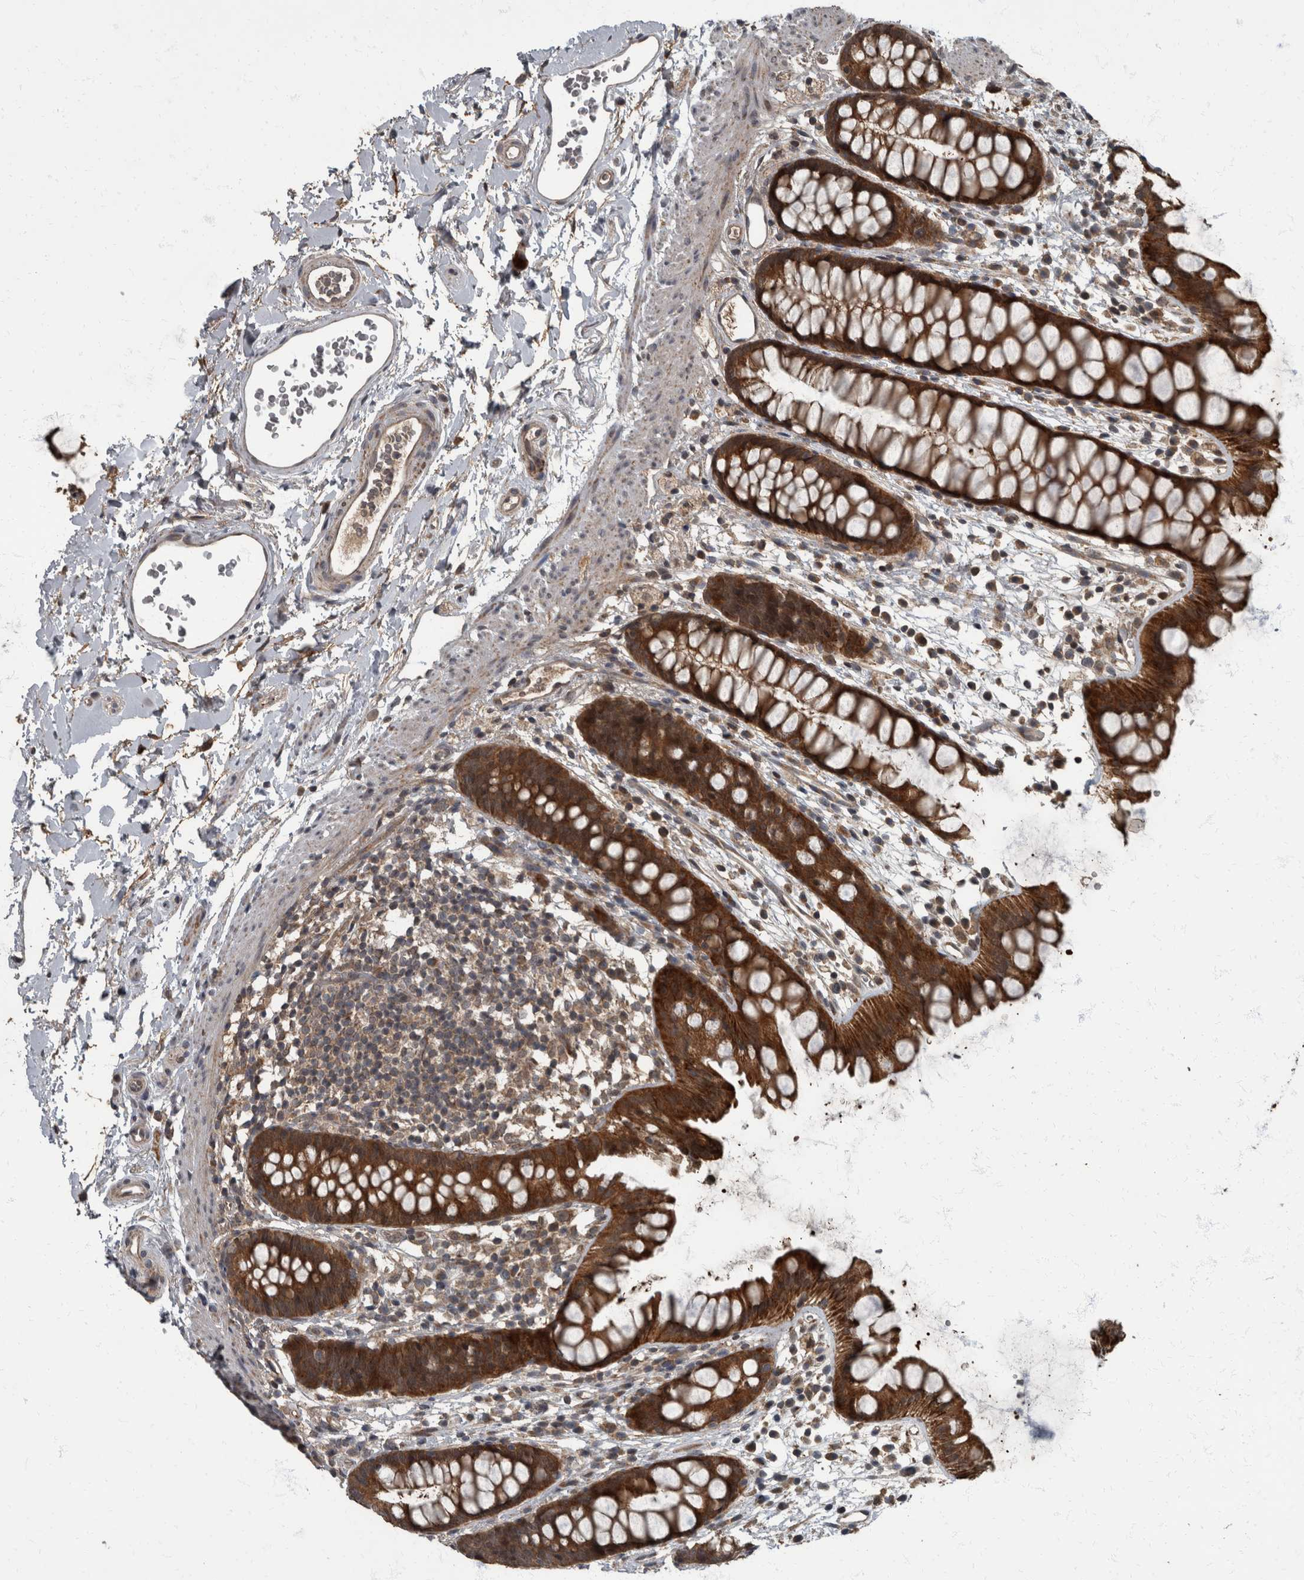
{"staining": {"intensity": "strong", "quantity": ">75%", "location": "cytoplasmic/membranous"}, "tissue": "rectum", "cell_type": "Glandular cells", "image_type": "normal", "snomed": [{"axis": "morphology", "description": "Normal tissue, NOS"}, {"axis": "topography", "description": "Rectum"}], "caption": "This micrograph displays unremarkable rectum stained with IHC to label a protein in brown. The cytoplasmic/membranous of glandular cells show strong positivity for the protein. Nuclei are counter-stained blue.", "gene": "RABGGTB", "patient": {"sex": "female", "age": 65}}